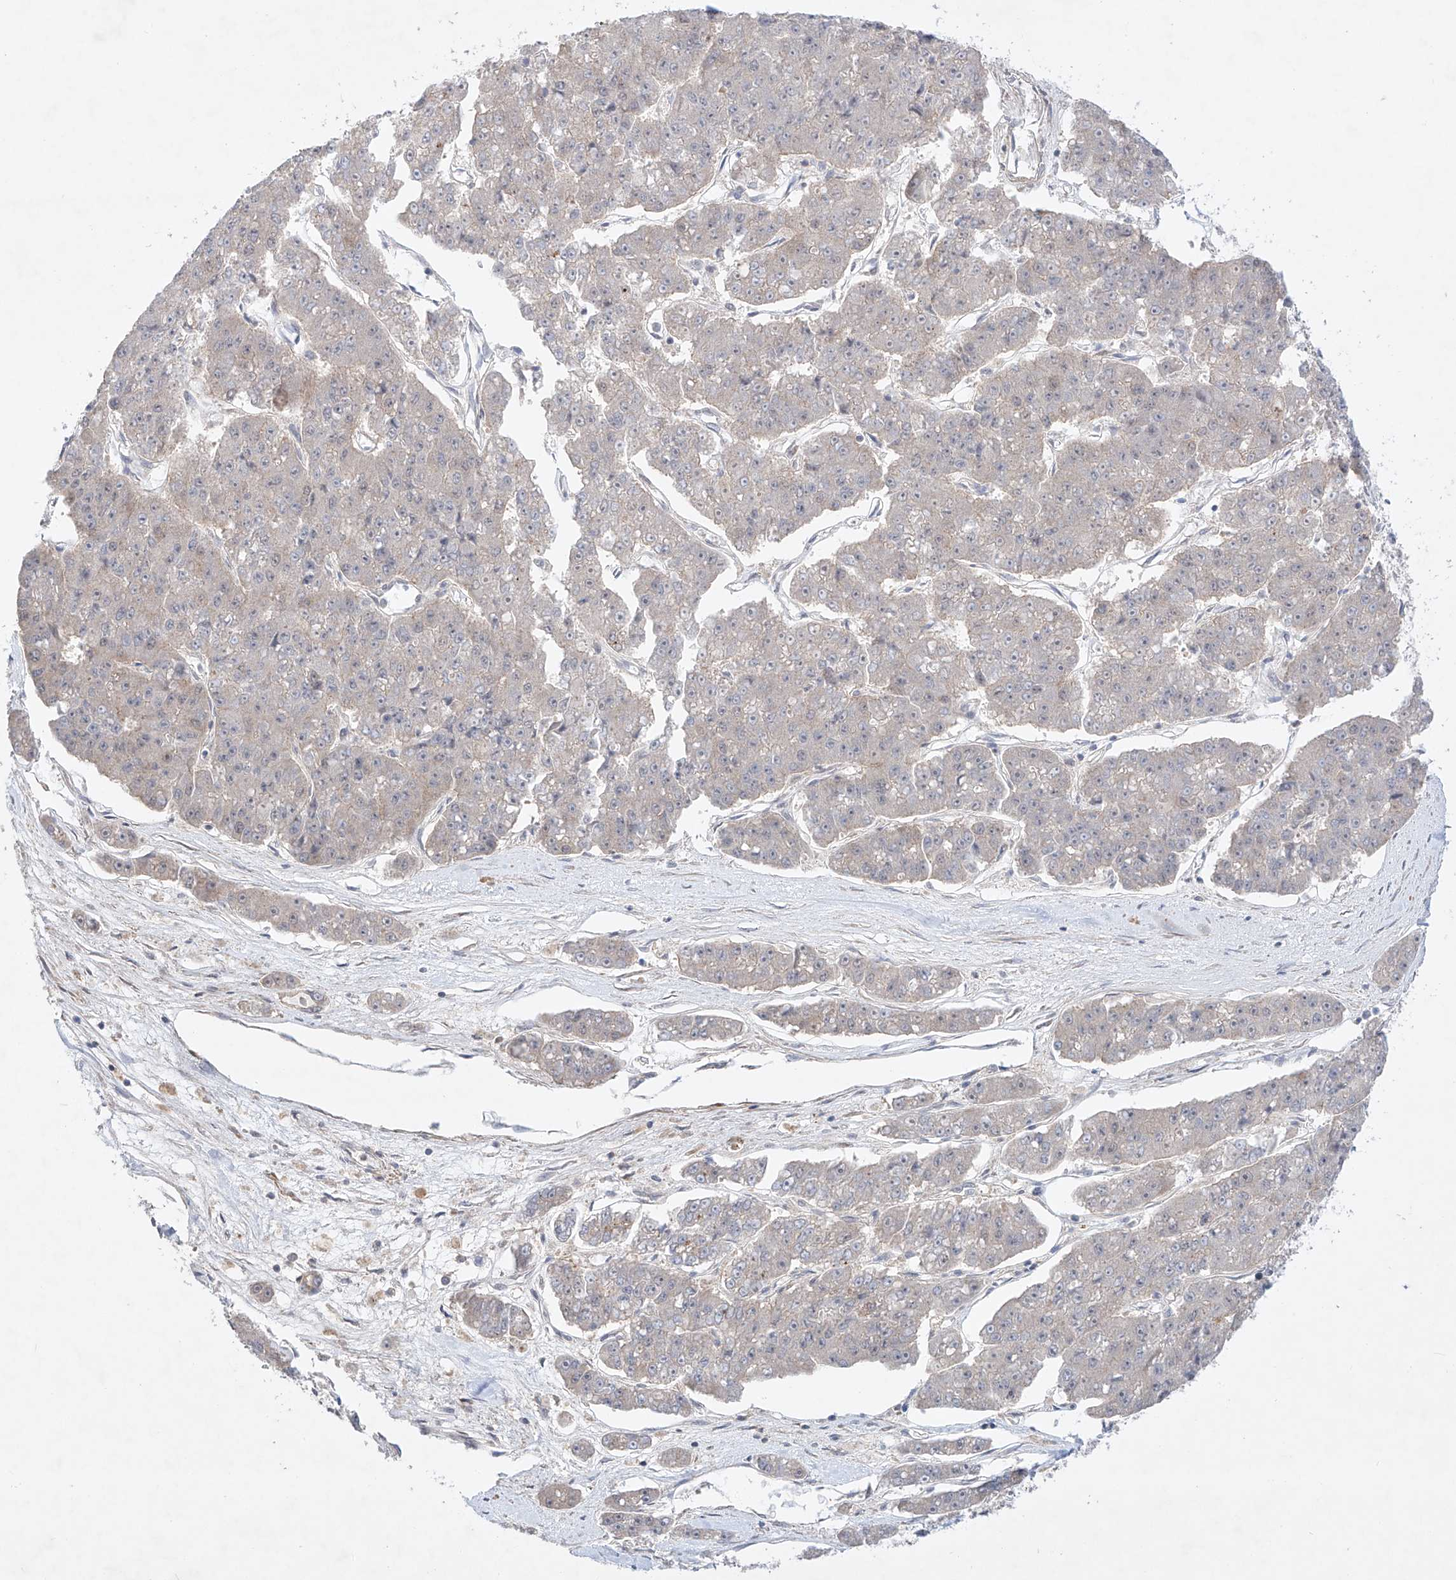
{"staining": {"intensity": "negative", "quantity": "none", "location": "none"}, "tissue": "pancreatic cancer", "cell_type": "Tumor cells", "image_type": "cancer", "snomed": [{"axis": "morphology", "description": "Adenocarcinoma, NOS"}, {"axis": "topography", "description": "Pancreas"}], "caption": "This is an immunohistochemistry (IHC) image of human pancreatic adenocarcinoma. There is no staining in tumor cells.", "gene": "TSR2", "patient": {"sex": "male", "age": 50}}